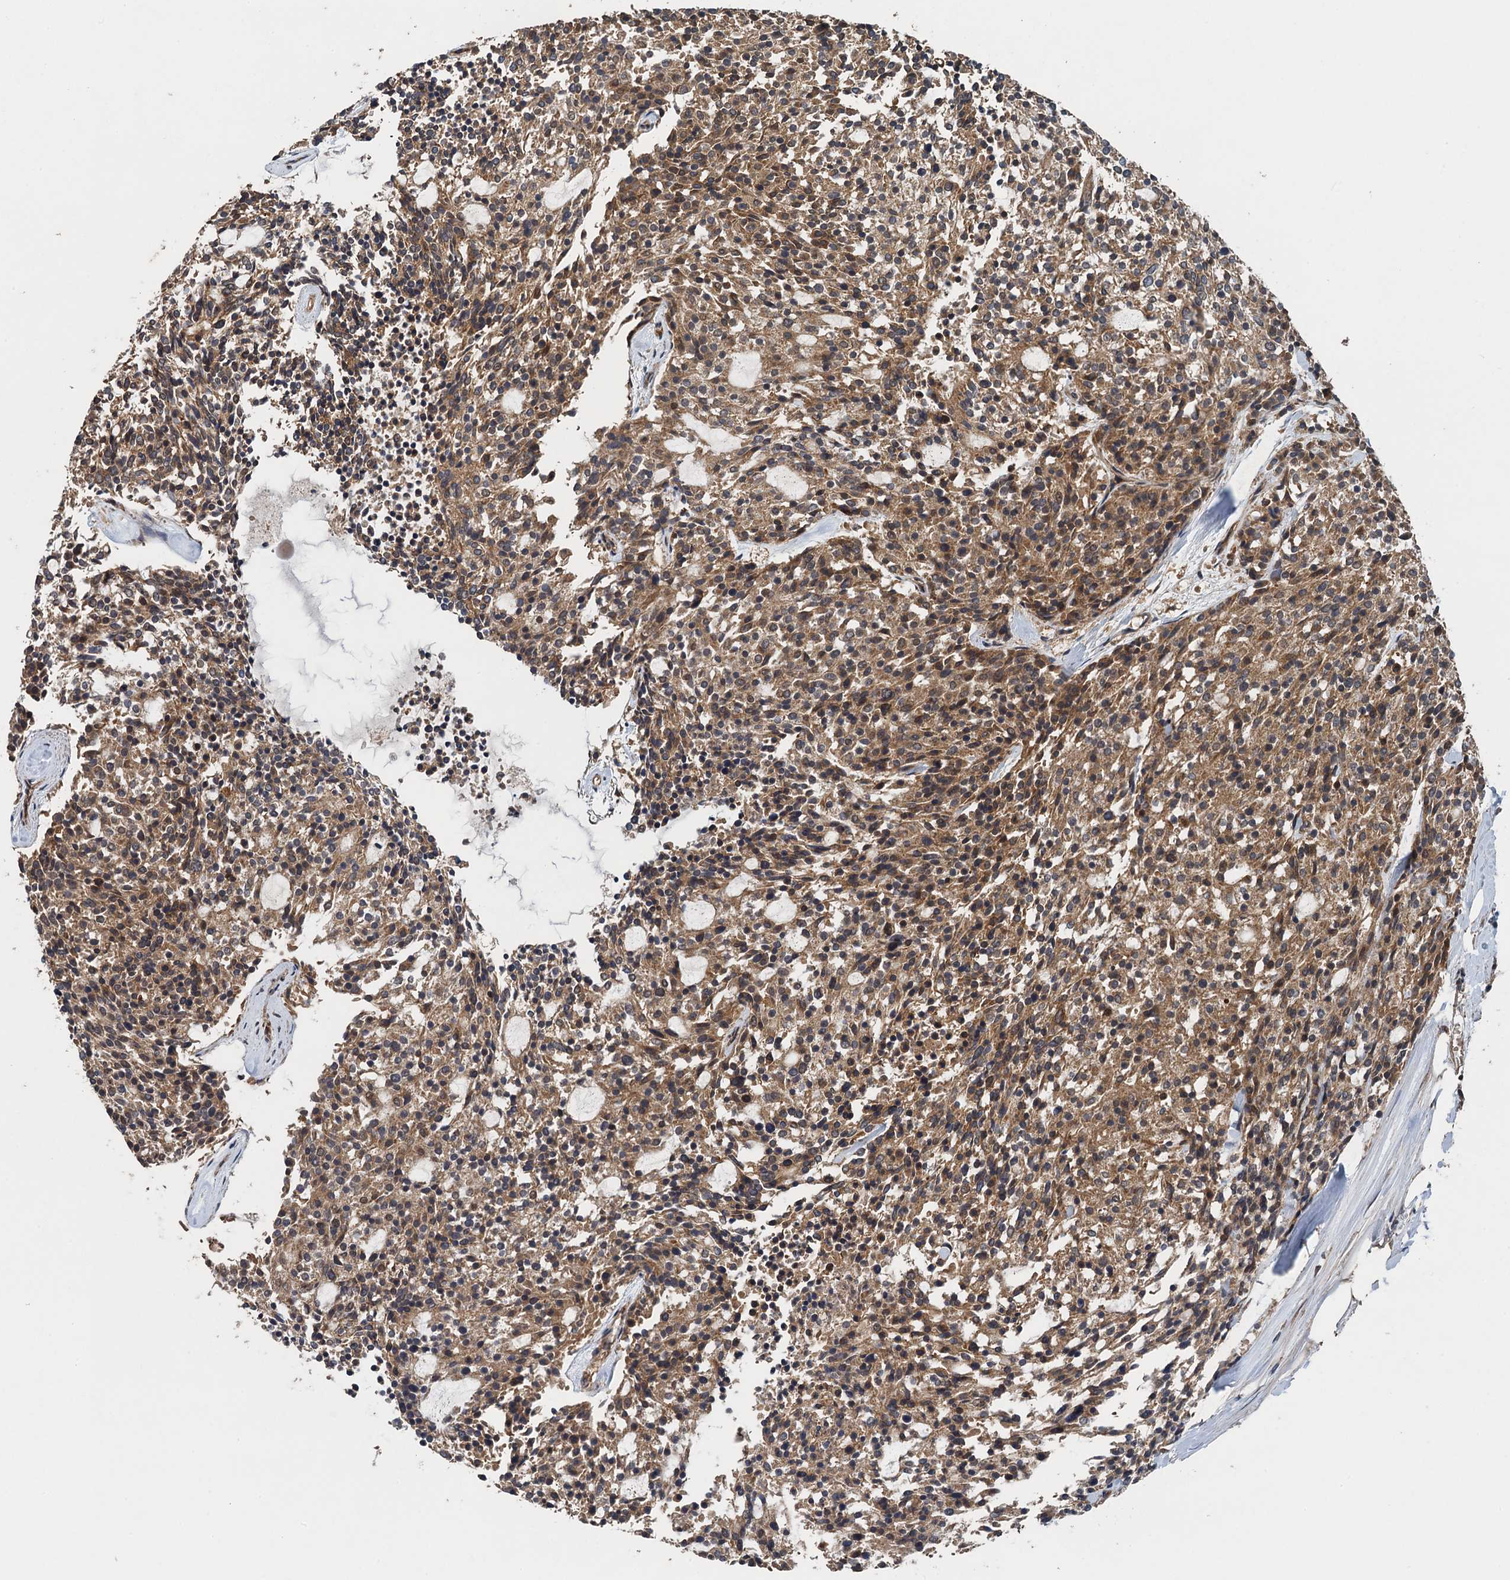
{"staining": {"intensity": "moderate", "quantity": ">75%", "location": "cytoplasmic/membranous"}, "tissue": "carcinoid", "cell_type": "Tumor cells", "image_type": "cancer", "snomed": [{"axis": "morphology", "description": "Carcinoid, malignant, NOS"}, {"axis": "topography", "description": "Pancreas"}], "caption": "A brown stain labels moderate cytoplasmic/membranous positivity of a protein in carcinoid (malignant) tumor cells.", "gene": "BORCS5", "patient": {"sex": "female", "age": 54}}